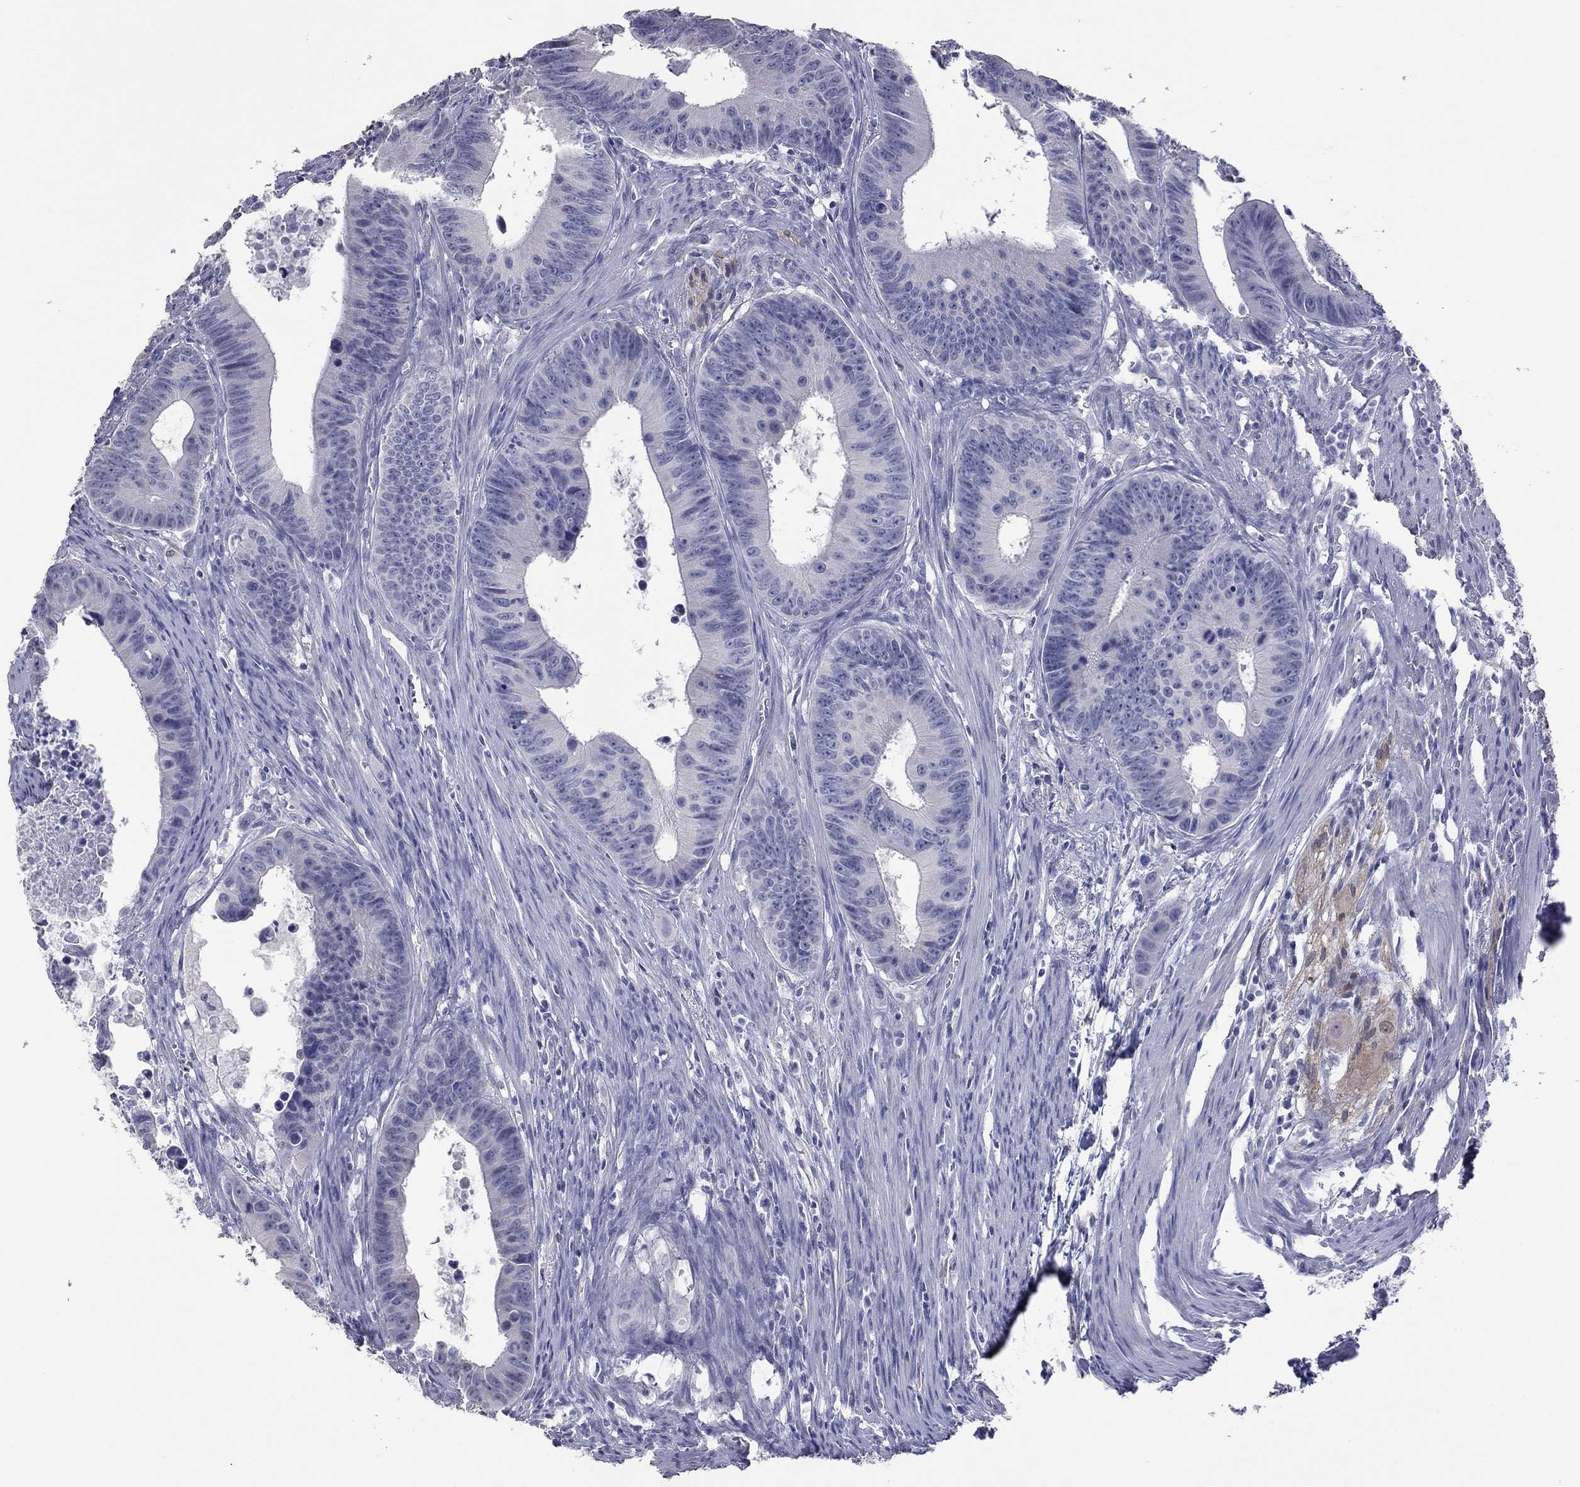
{"staining": {"intensity": "negative", "quantity": "none", "location": "none"}, "tissue": "colorectal cancer", "cell_type": "Tumor cells", "image_type": "cancer", "snomed": [{"axis": "morphology", "description": "Adenocarcinoma, NOS"}, {"axis": "topography", "description": "Colon"}], "caption": "Tumor cells show no significant staining in adenocarcinoma (colorectal).", "gene": "HYLS1", "patient": {"sex": "female", "age": 87}}